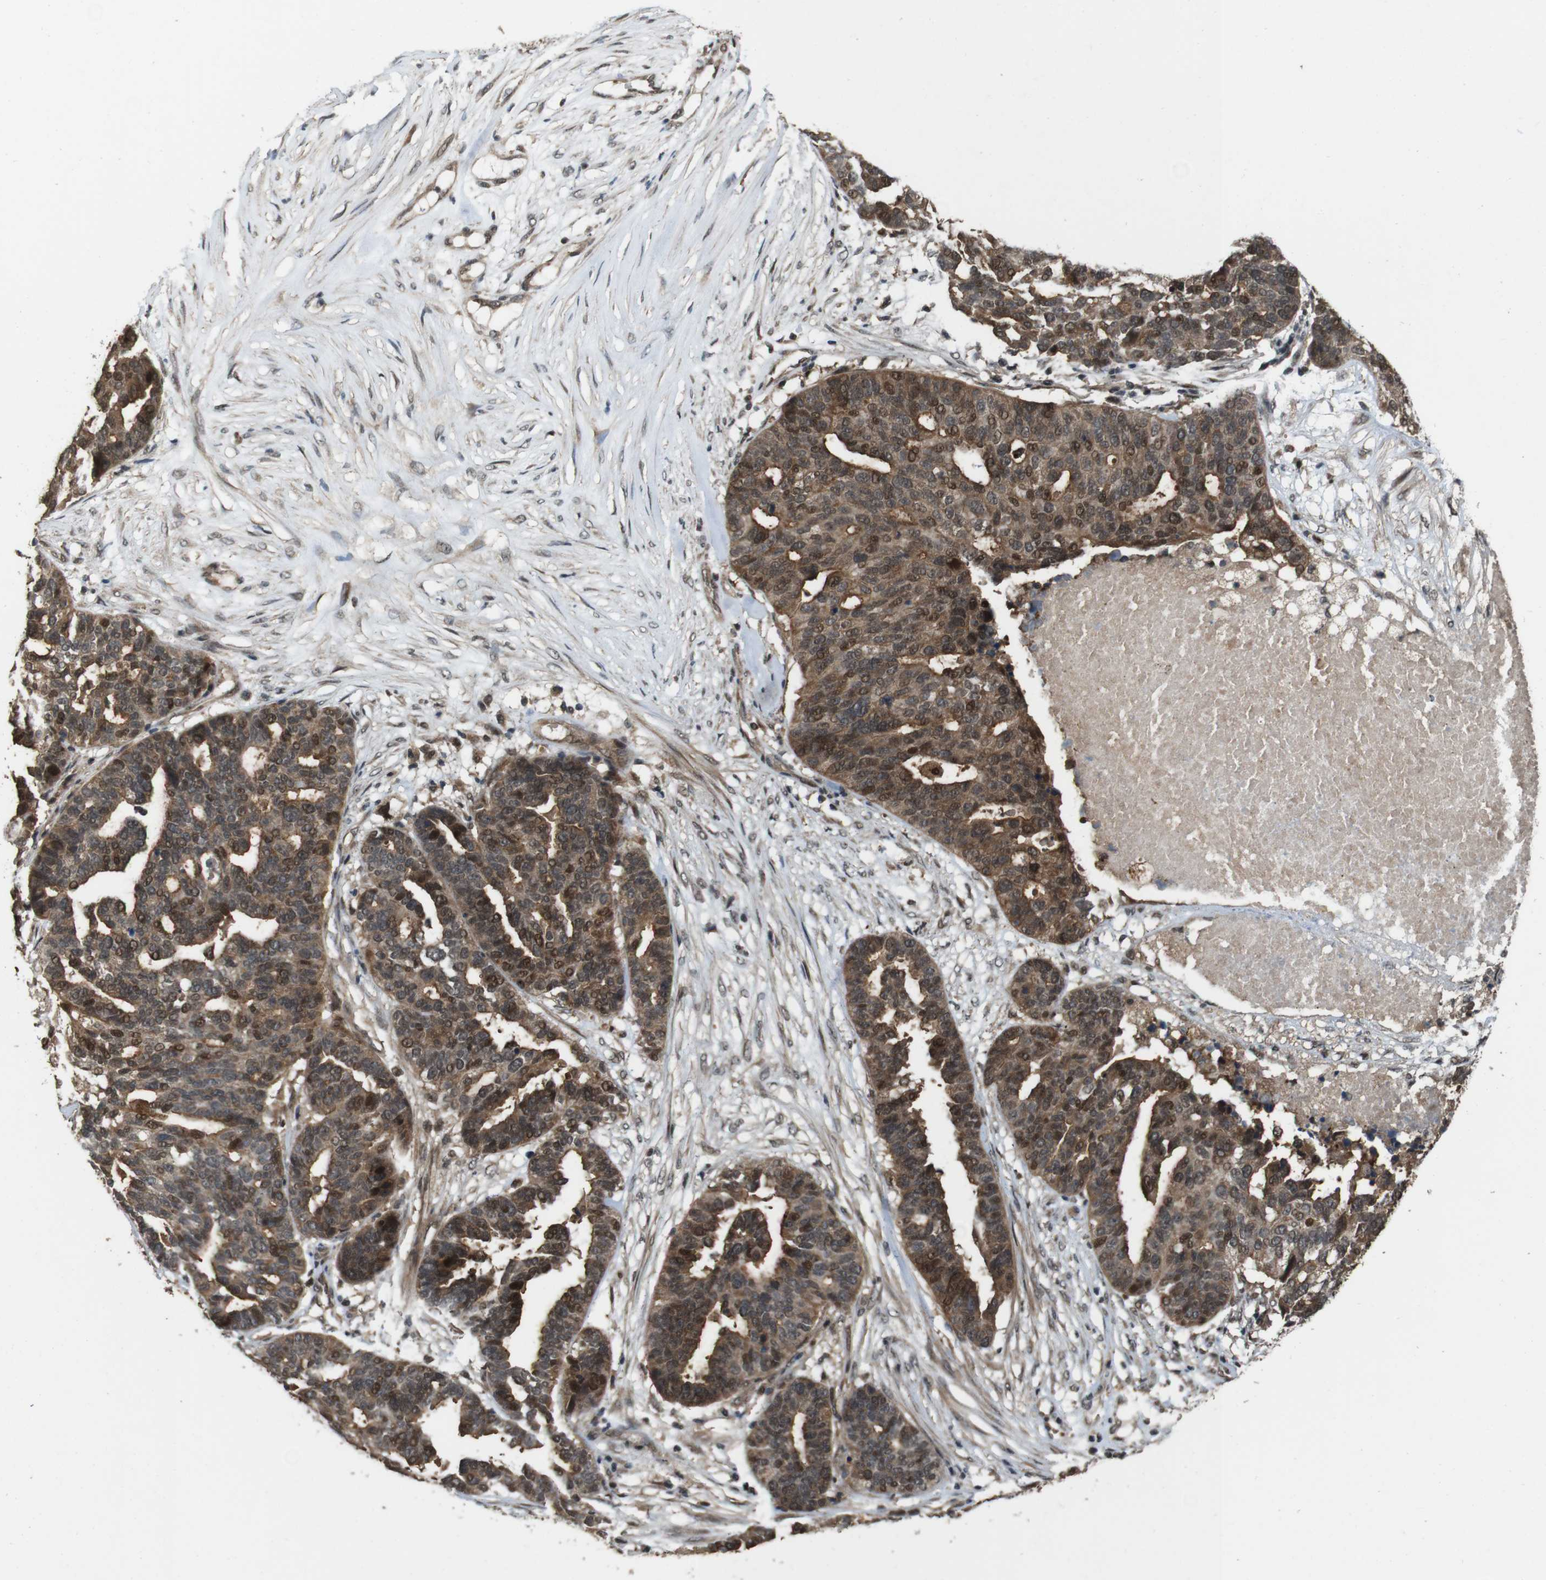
{"staining": {"intensity": "moderate", "quantity": ">75%", "location": "cytoplasmic/membranous,nuclear"}, "tissue": "ovarian cancer", "cell_type": "Tumor cells", "image_type": "cancer", "snomed": [{"axis": "morphology", "description": "Cystadenocarcinoma, serous, NOS"}, {"axis": "topography", "description": "Ovary"}], "caption": "About >75% of tumor cells in human serous cystadenocarcinoma (ovarian) exhibit moderate cytoplasmic/membranous and nuclear protein staining as visualized by brown immunohistochemical staining.", "gene": "CDC34", "patient": {"sex": "female", "age": 59}}